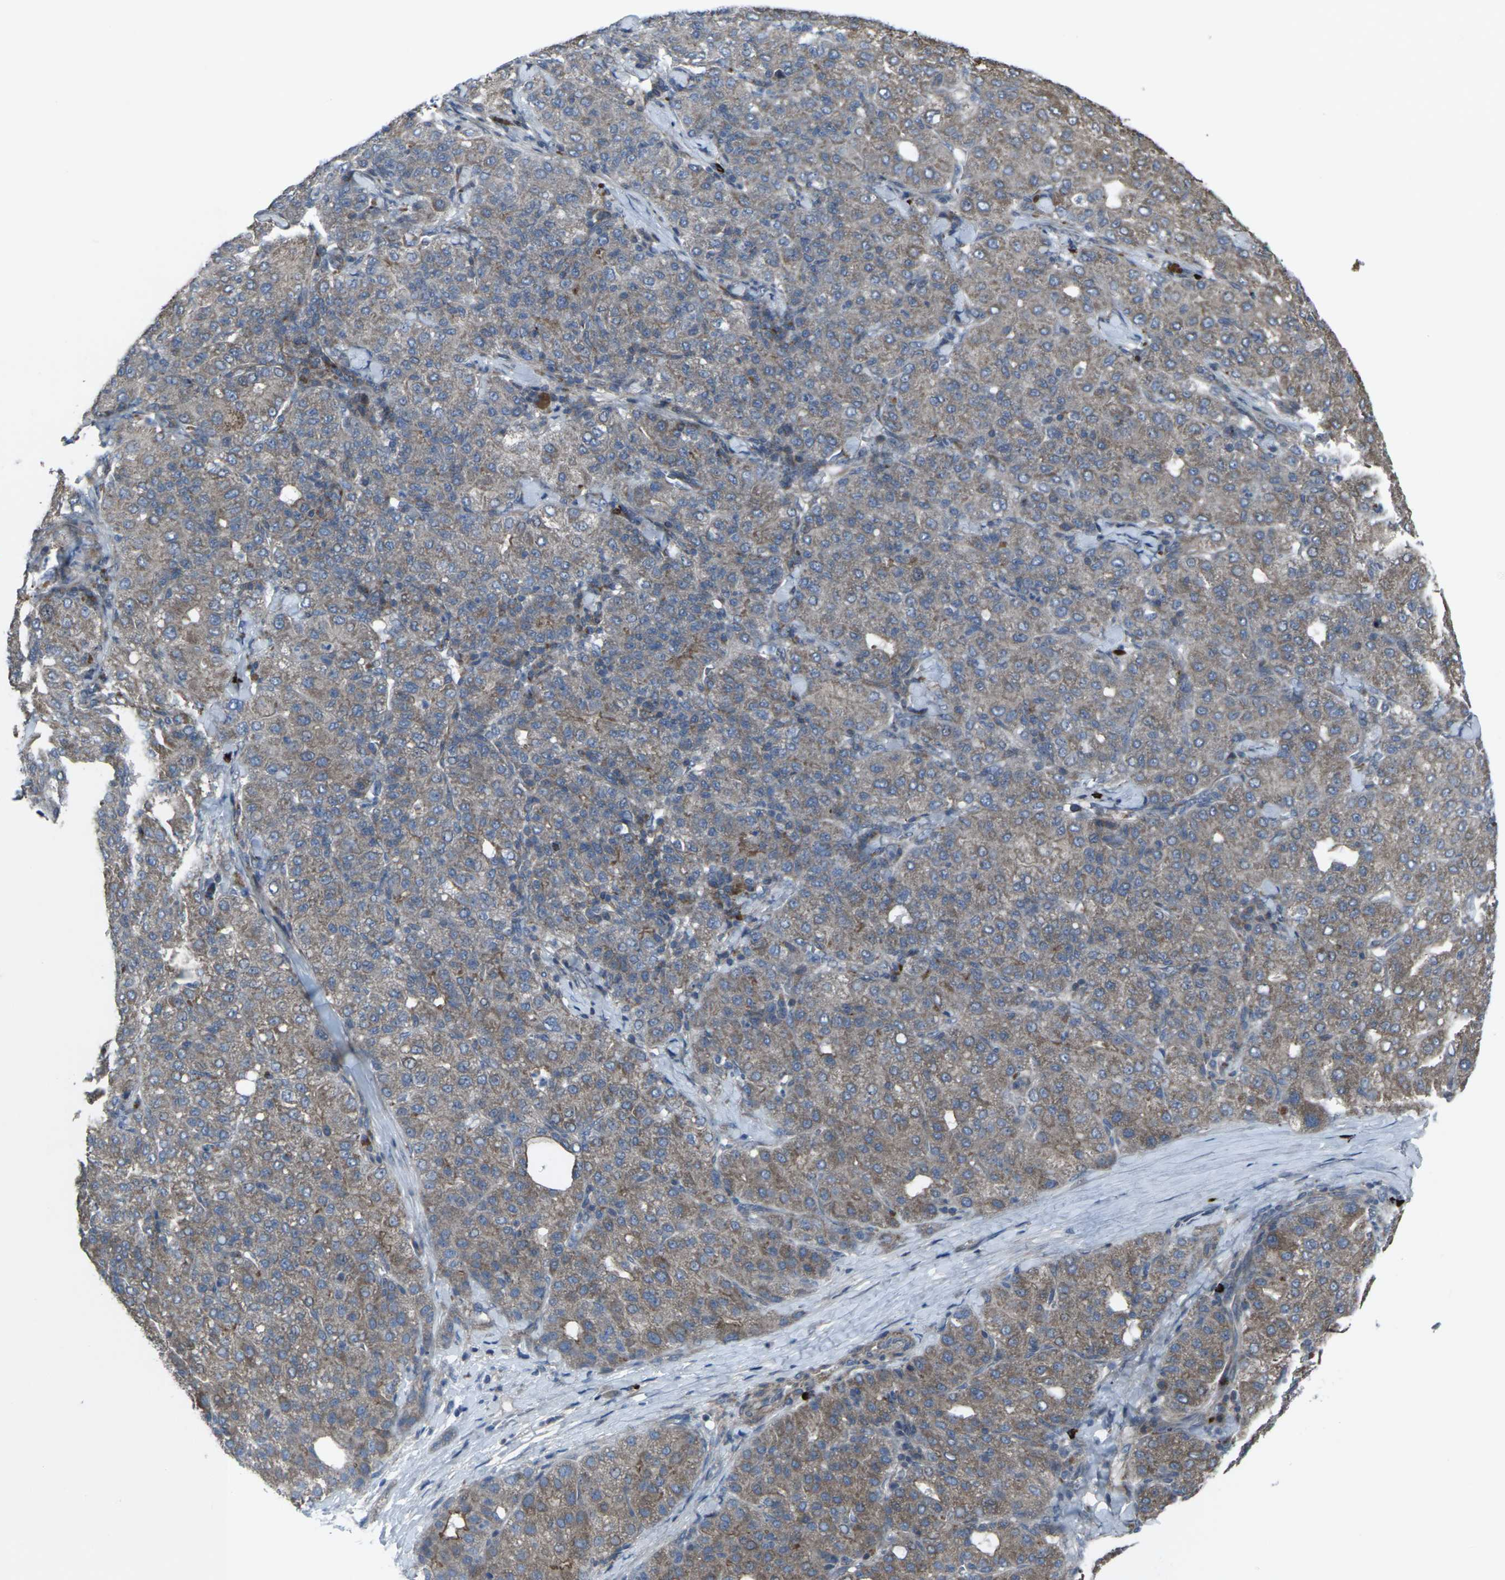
{"staining": {"intensity": "moderate", "quantity": ">75%", "location": "cytoplasmic/membranous"}, "tissue": "liver cancer", "cell_type": "Tumor cells", "image_type": "cancer", "snomed": [{"axis": "morphology", "description": "Carcinoma, Hepatocellular, NOS"}, {"axis": "topography", "description": "Liver"}], "caption": "IHC (DAB (3,3'-diaminobenzidine)) staining of human liver cancer (hepatocellular carcinoma) reveals moderate cytoplasmic/membranous protein positivity in approximately >75% of tumor cells. (brown staining indicates protein expression, while blue staining denotes nuclei).", "gene": "CCR10", "patient": {"sex": "male", "age": 65}}